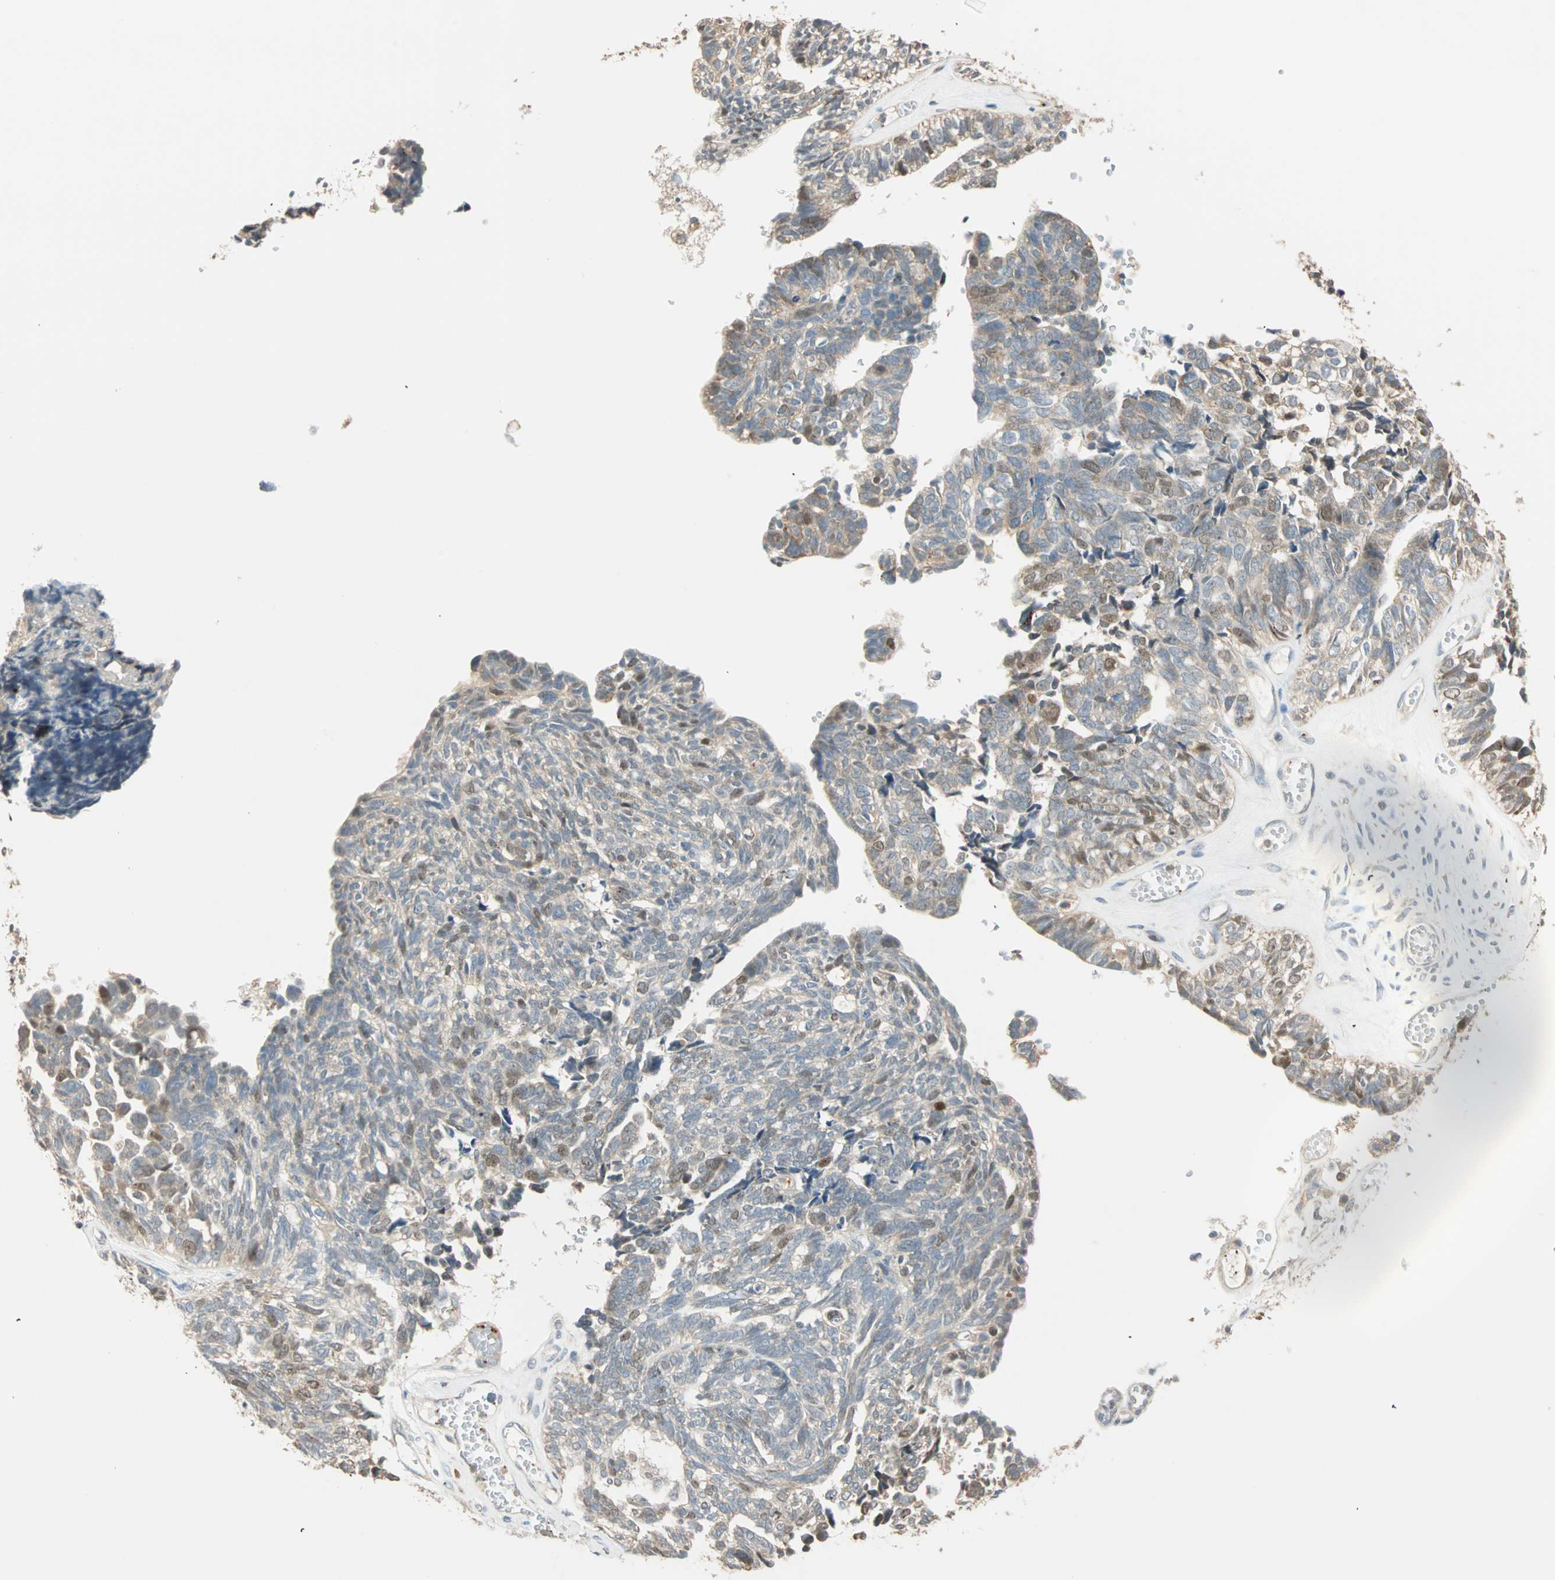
{"staining": {"intensity": "moderate", "quantity": "25%-75%", "location": "nuclear"}, "tissue": "ovarian cancer", "cell_type": "Tumor cells", "image_type": "cancer", "snomed": [{"axis": "morphology", "description": "Cystadenocarcinoma, serous, NOS"}, {"axis": "topography", "description": "Ovary"}], "caption": "Immunohistochemical staining of human ovarian cancer exhibits moderate nuclear protein expression in about 25%-75% of tumor cells.", "gene": "RAD18", "patient": {"sex": "female", "age": 79}}